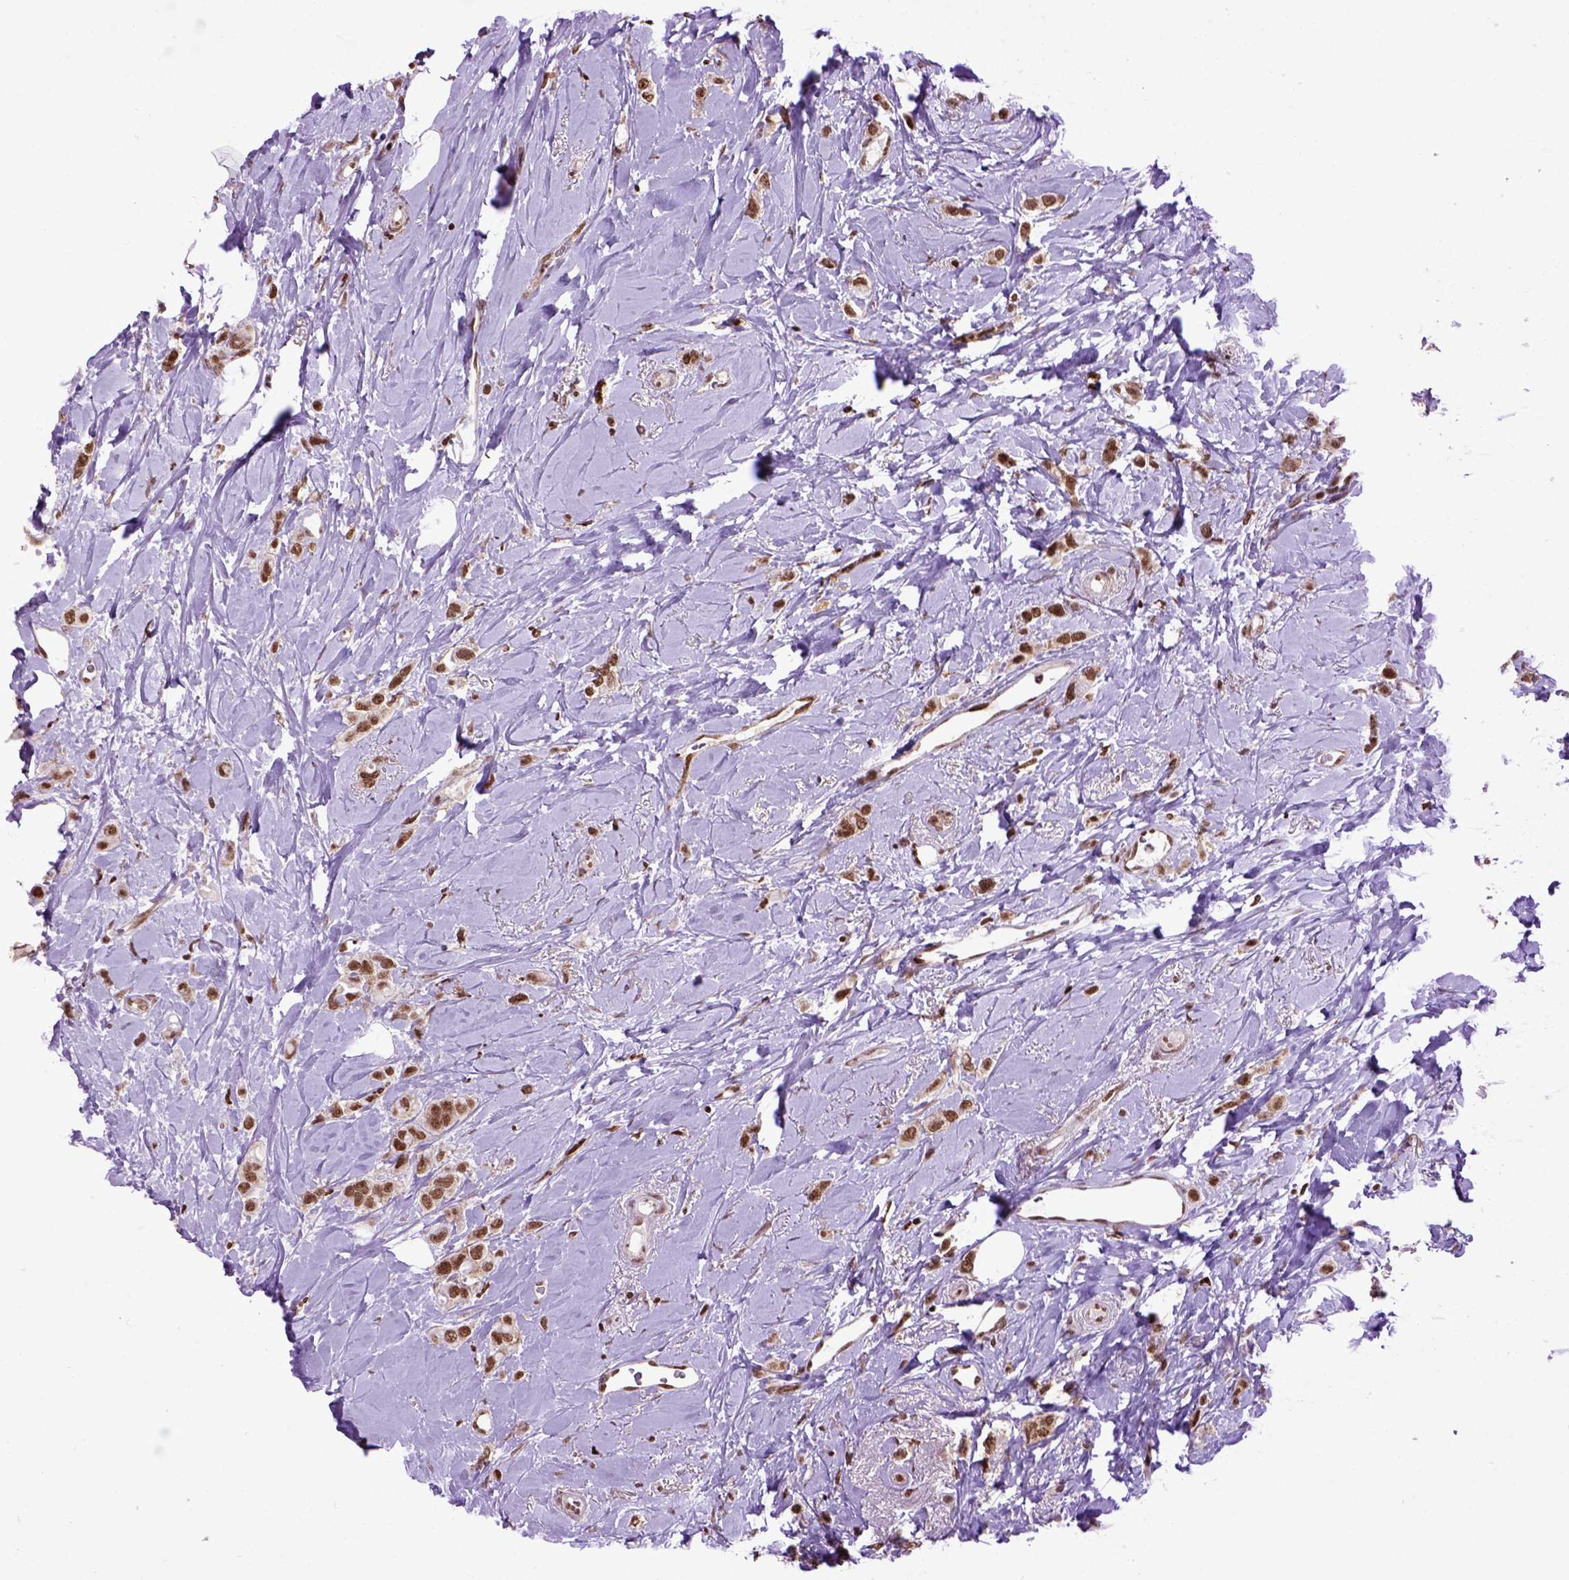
{"staining": {"intensity": "strong", "quantity": ">75%", "location": "nuclear"}, "tissue": "breast cancer", "cell_type": "Tumor cells", "image_type": "cancer", "snomed": [{"axis": "morphology", "description": "Lobular carcinoma"}, {"axis": "topography", "description": "Breast"}], "caption": "Strong nuclear expression for a protein is appreciated in approximately >75% of tumor cells of breast cancer (lobular carcinoma) using immunohistochemistry.", "gene": "CELF1", "patient": {"sex": "female", "age": 66}}